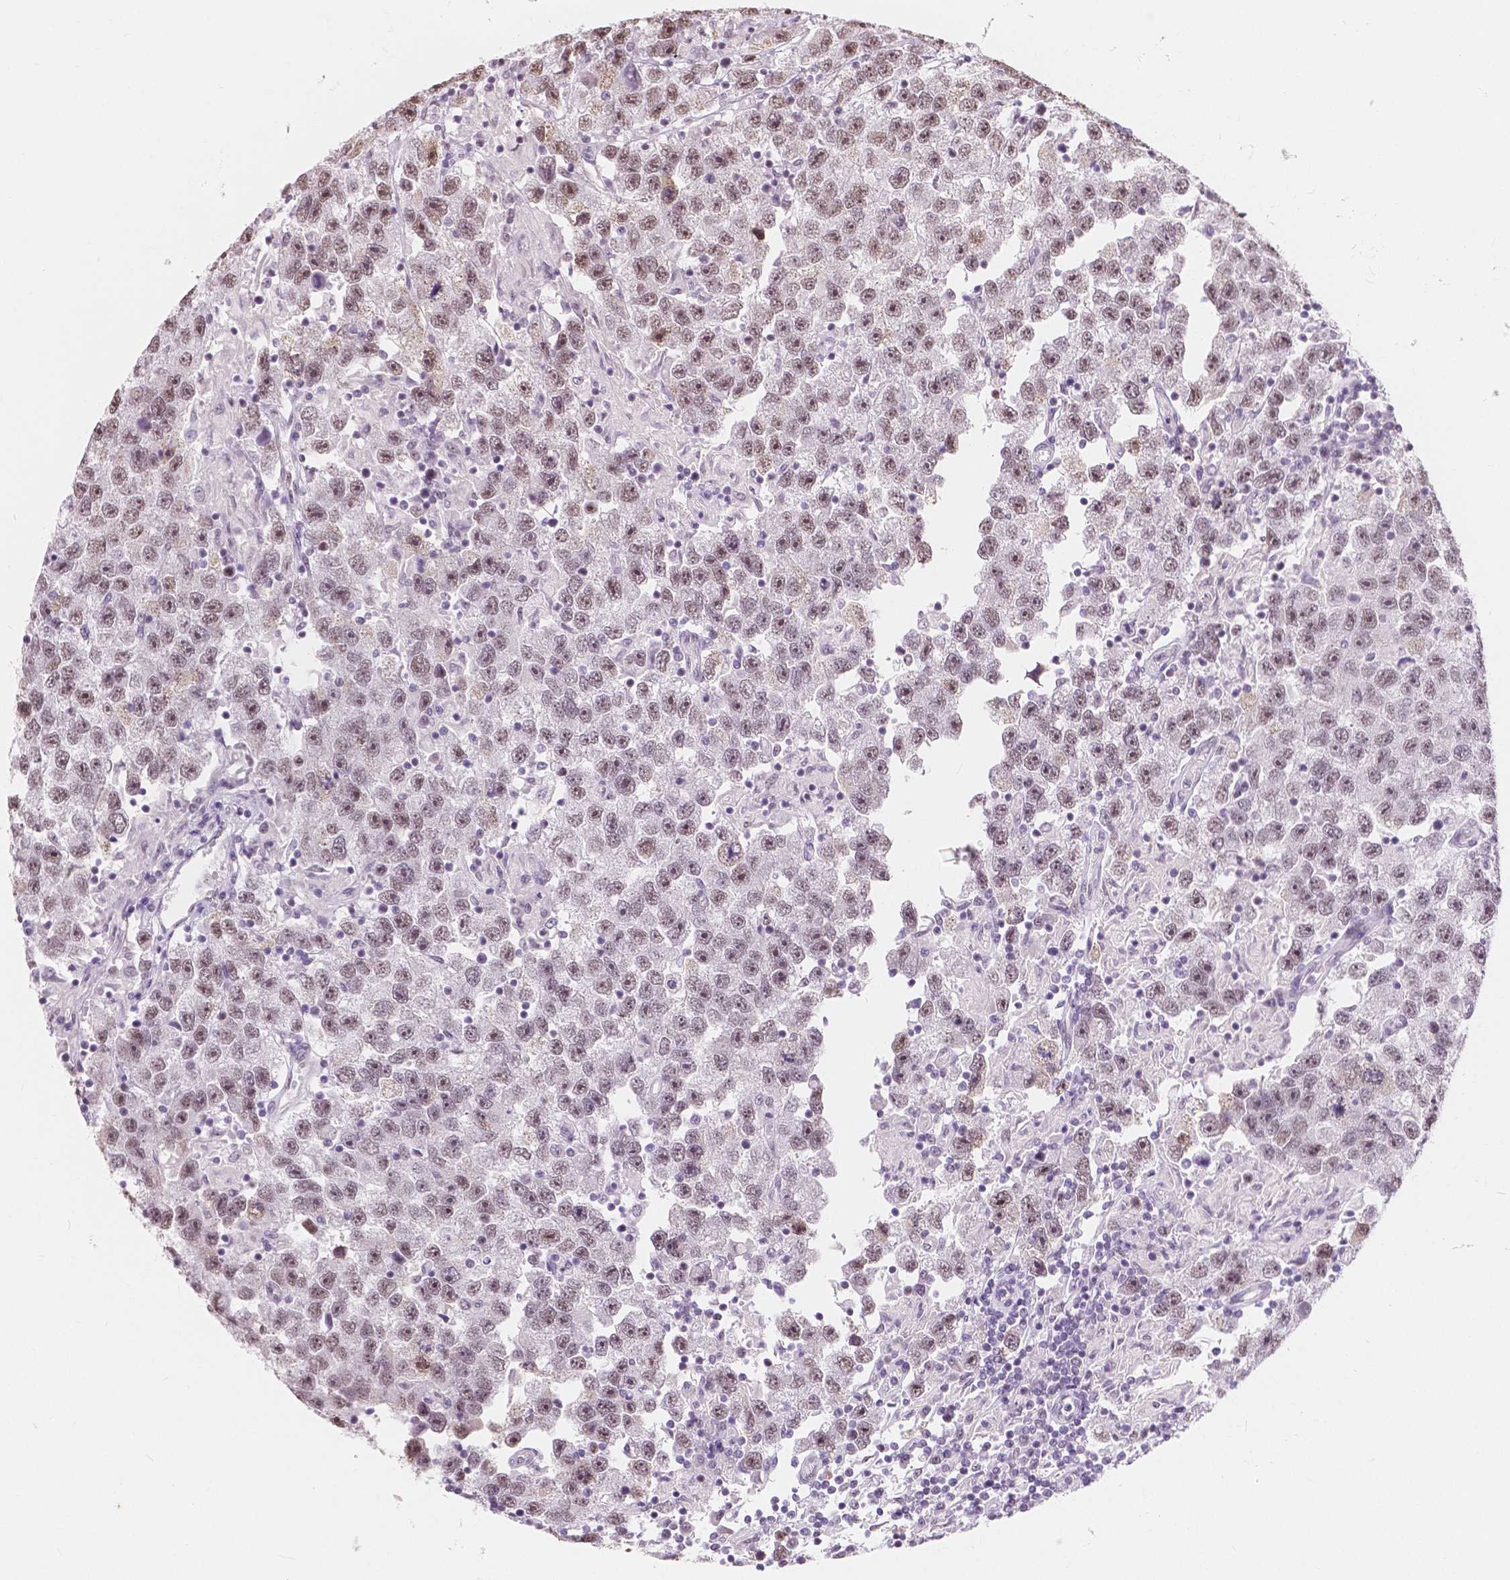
{"staining": {"intensity": "moderate", "quantity": ">75%", "location": "nuclear"}, "tissue": "testis cancer", "cell_type": "Tumor cells", "image_type": "cancer", "snomed": [{"axis": "morphology", "description": "Seminoma, NOS"}, {"axis": "topography", "description": "Testis"}], "caption": "Immunohistochemical staining of testis cancer (seminoma) demonstrates medium levels of moderate nuclear expression in about >75% of tumor cells. (DAB (3,3'-diaminobenzidine) IHC, brown staining for protein, blue staining for nuclei).", "gene": "NOLC1", "patient": {"sex": "male", "age": 26}}